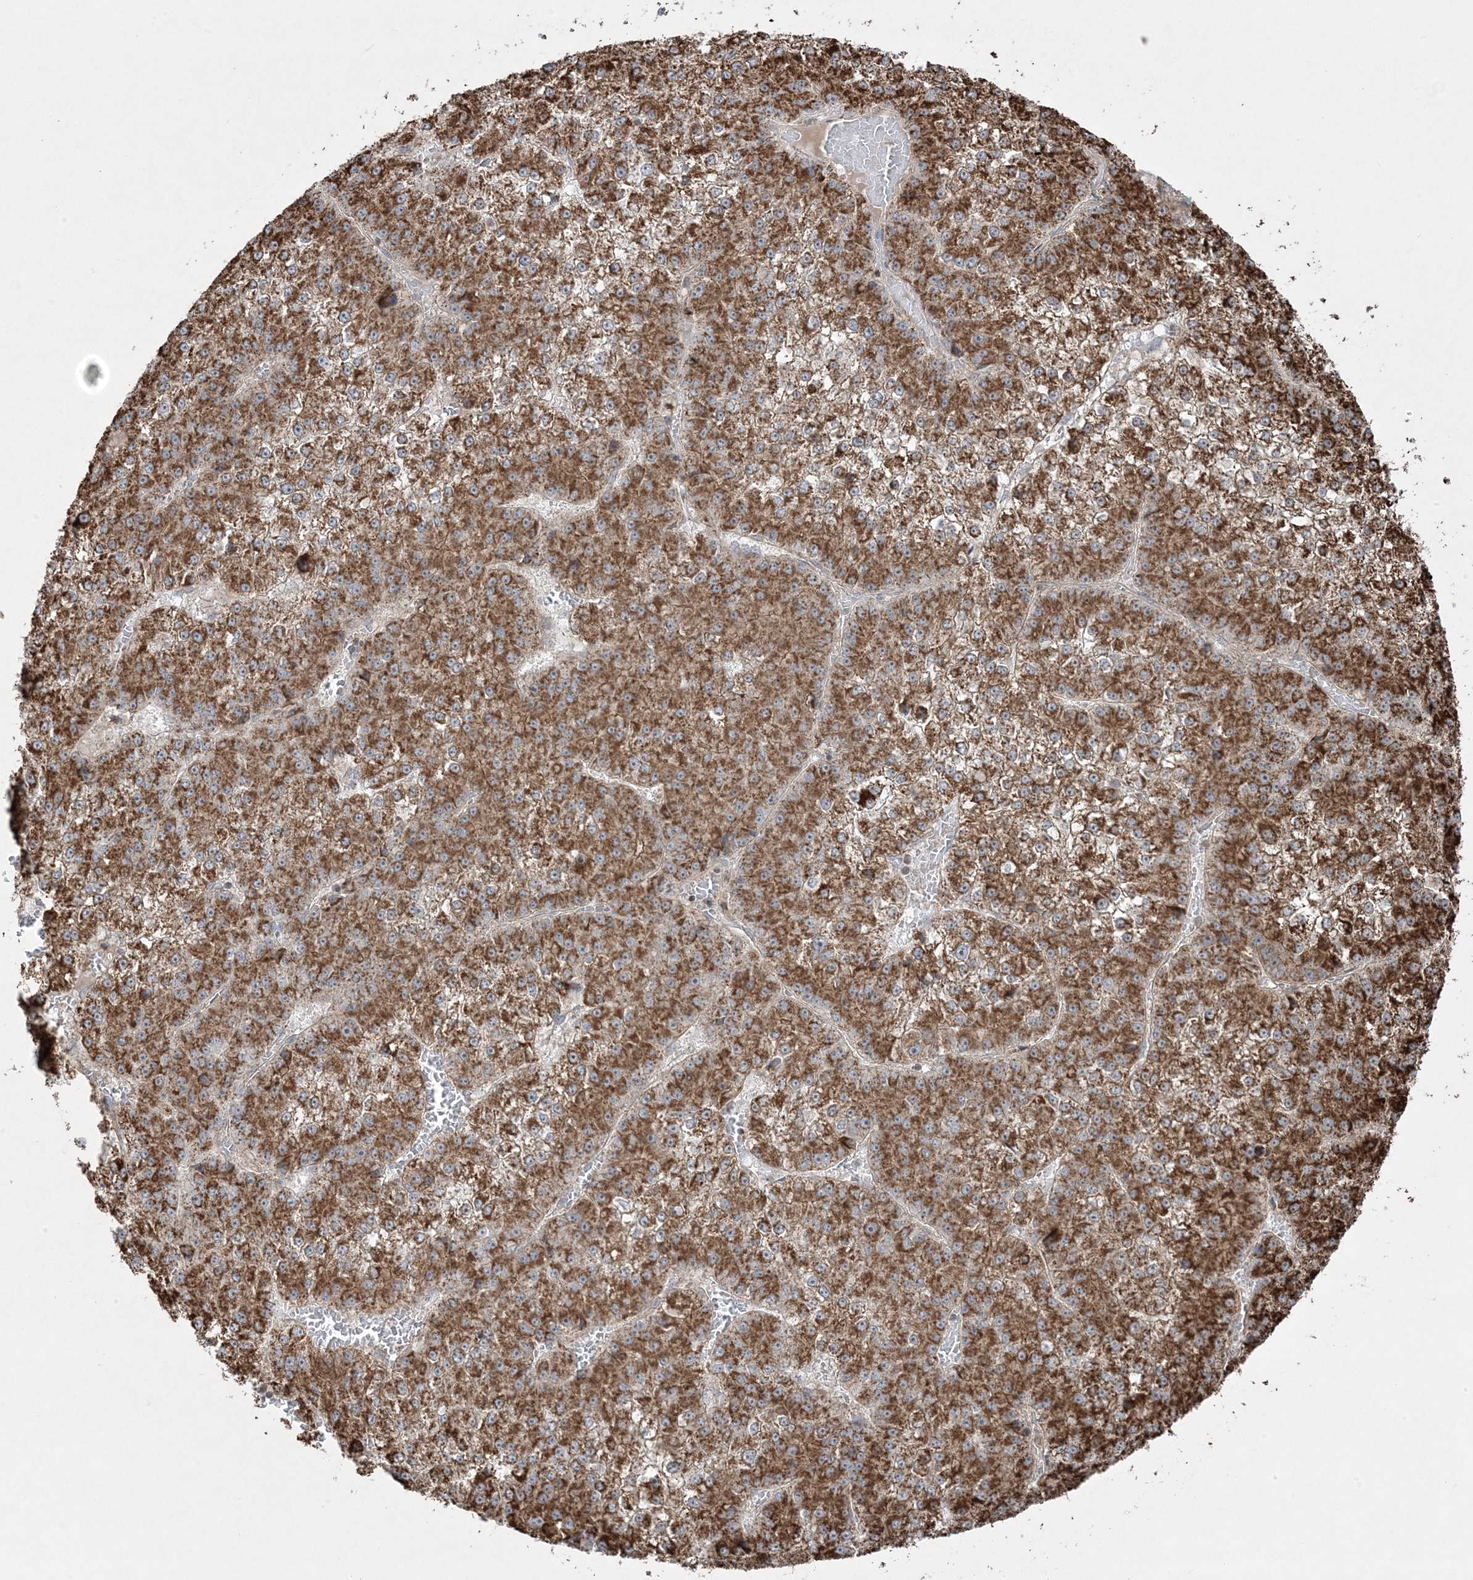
{"staining": {"intensity": "strong", "quantity": ">75%", "location": "cytoplasmic/membranous"}, "tissue": "liver cancer", "cell_type": "Tumor cells", "image_type": "cancer", "snomed": [{"axis": "morphology", "description": "Carcinoma, Hepatocellular, NOS"}, {"axis": "topography", "description": "Liver"}], "caption": "Protein analysis of liver cancer tissue displays strong cytoplasmic/membranous staining in about >75% of tumor cells.", "gene": "CLUAP1", "patient": {"sex": "female", "age": 73}}